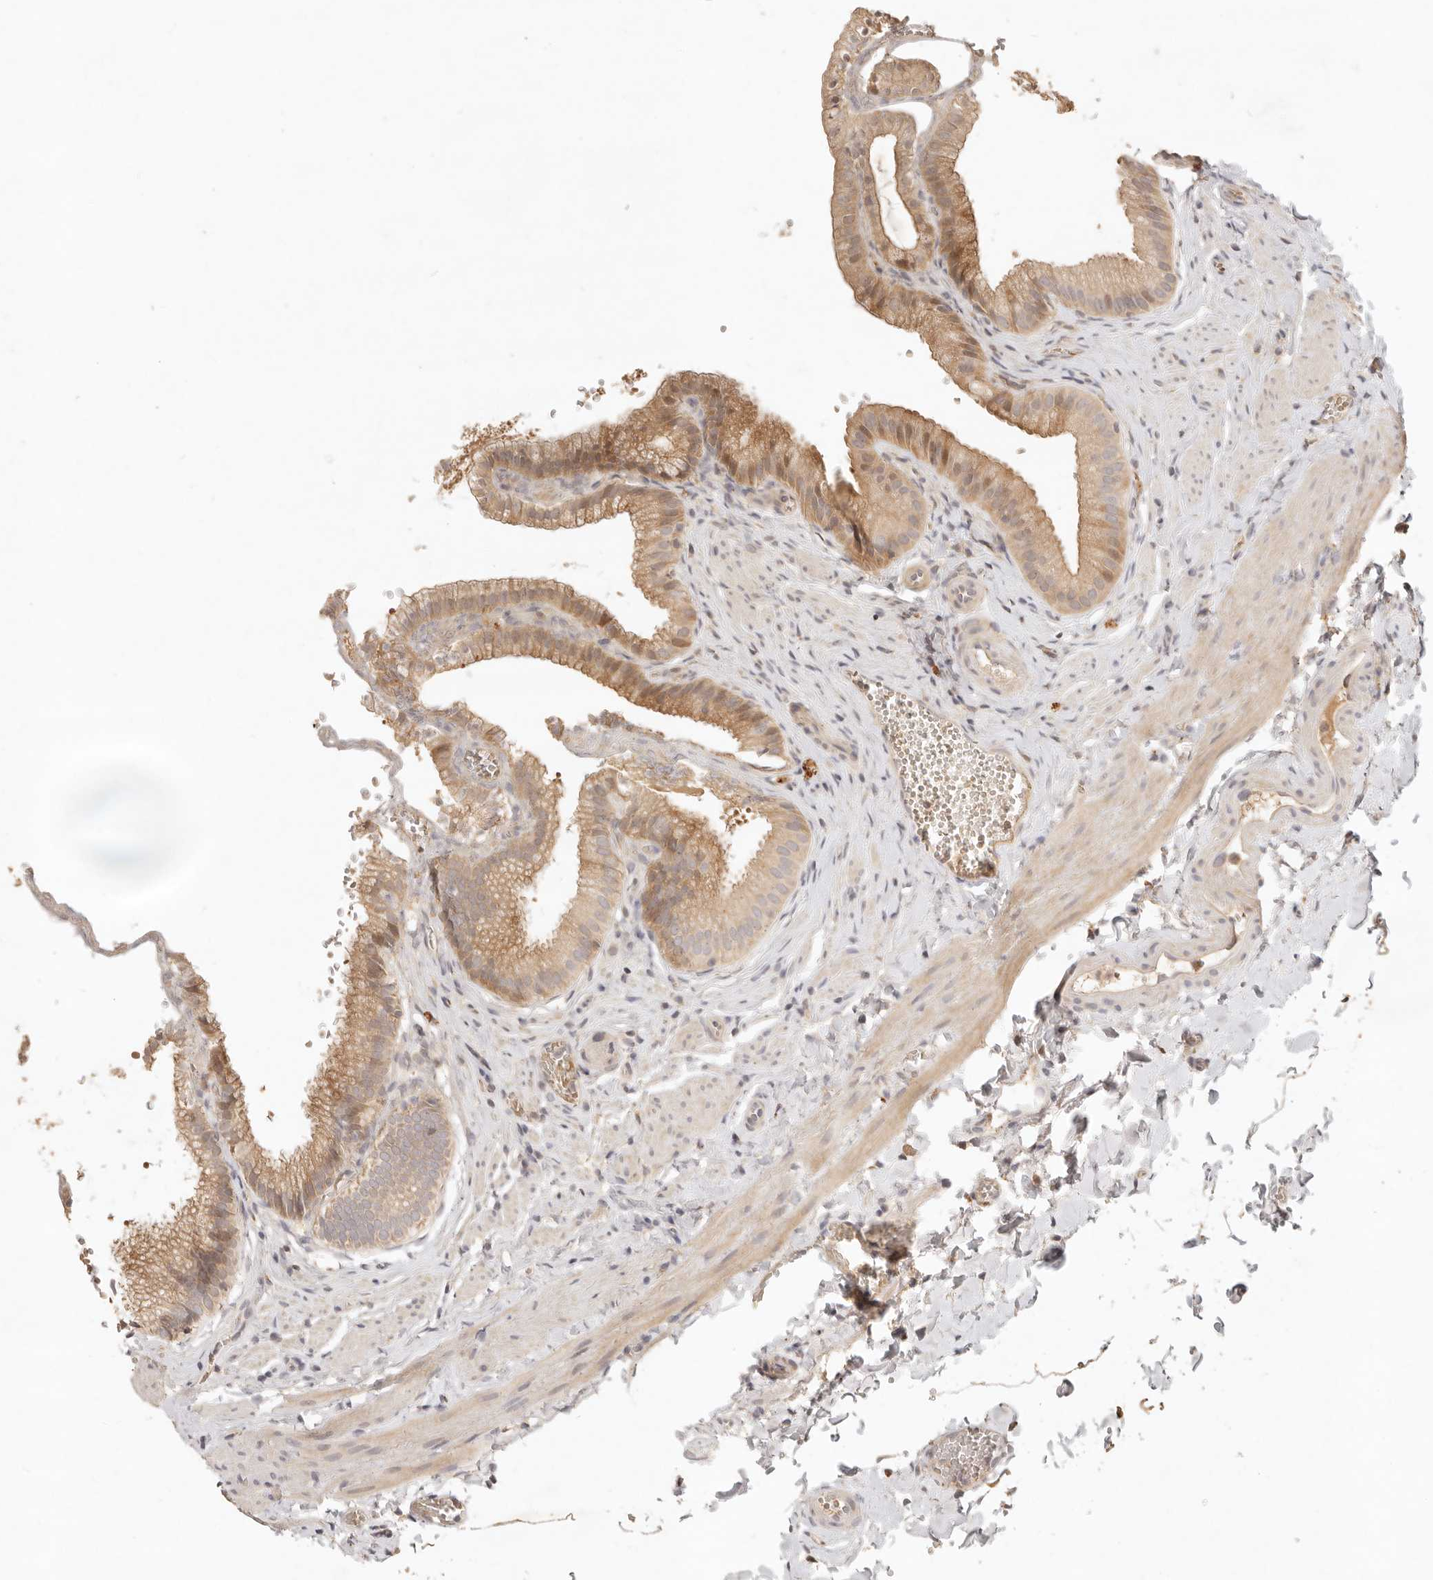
{"staining": {"intensity": "moderate", "quantity": ">75%", "location": "cytoplasmic/membranous"}, "tissue": "gallbladder", "cell_type": "Glandular cells", "image_type": "normal", "snomed": [{"axis": "morphology", "description": "Normal tissue, NOS"}, {"axis": "topography", "description": "Gallbladder"}], "caption": "About >75% of glandular cells in unremarkable human gallbladder demonstrate moderate cytoplasmic/membranous protein positivity as visualized by brown immunohistochemical staining.", "gene": "UBXN11", "patient": {"sex": "male", "age": 38}}